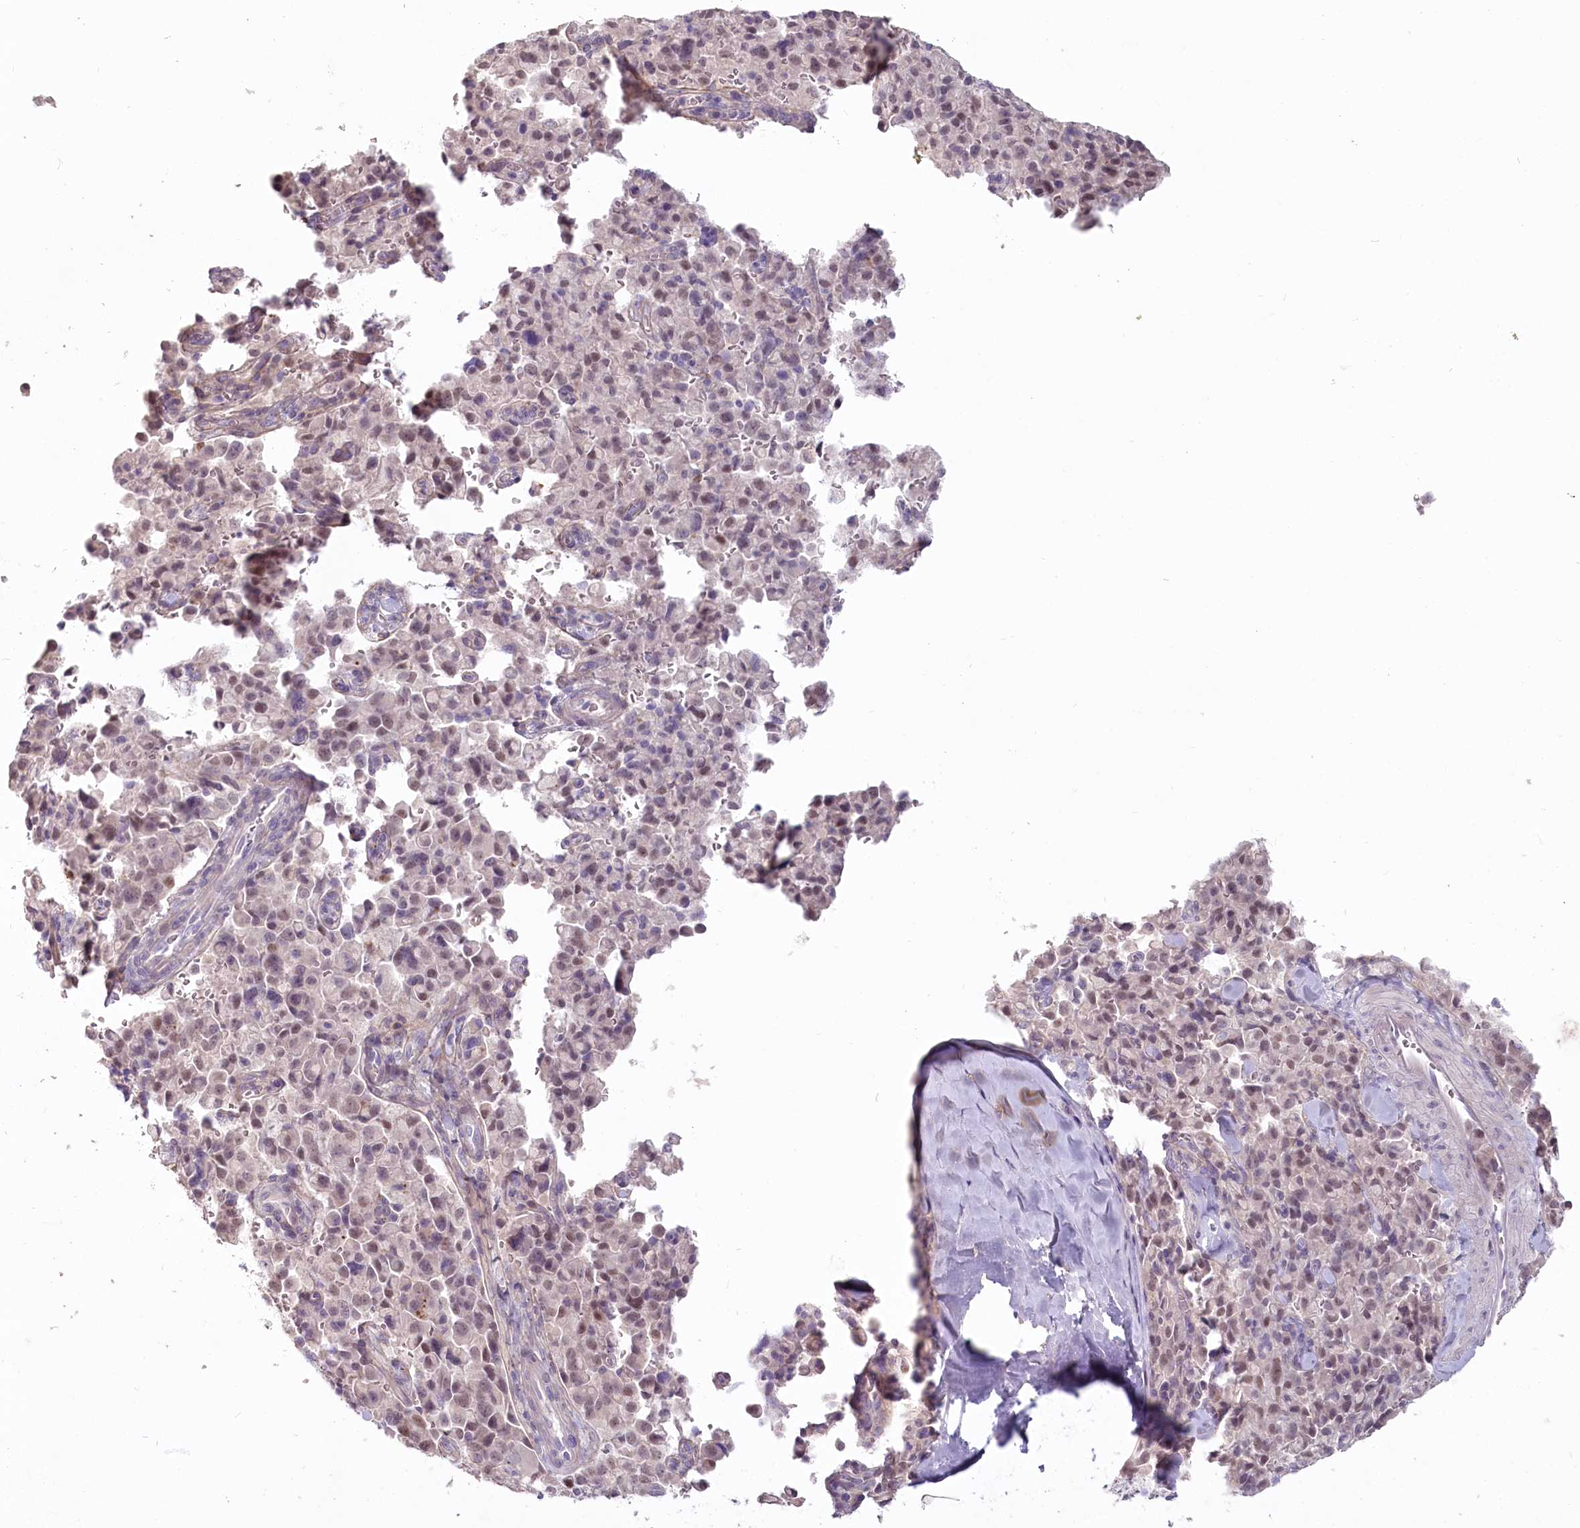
{"staining": {"intensity": "moderate", "quantity": ">75%", "location": "nuclear"}, "tissue": "pancreatic cancer", "cell_type": "Tumor cells", "image_type": "cancer", "snomed": [{"axis": "morphology", "description": "Adenocarcinoma, NOS"}, {"axis": "topography", "description": "Pancreas"}], "caption": "A medium amount of moderate nuclear expression is identified in approximately >75% of tumor cells in adenocarcinoma (pancreatic) tissue.", "gene": "USP11", "patient": {"sex": "male", "age": 65}}